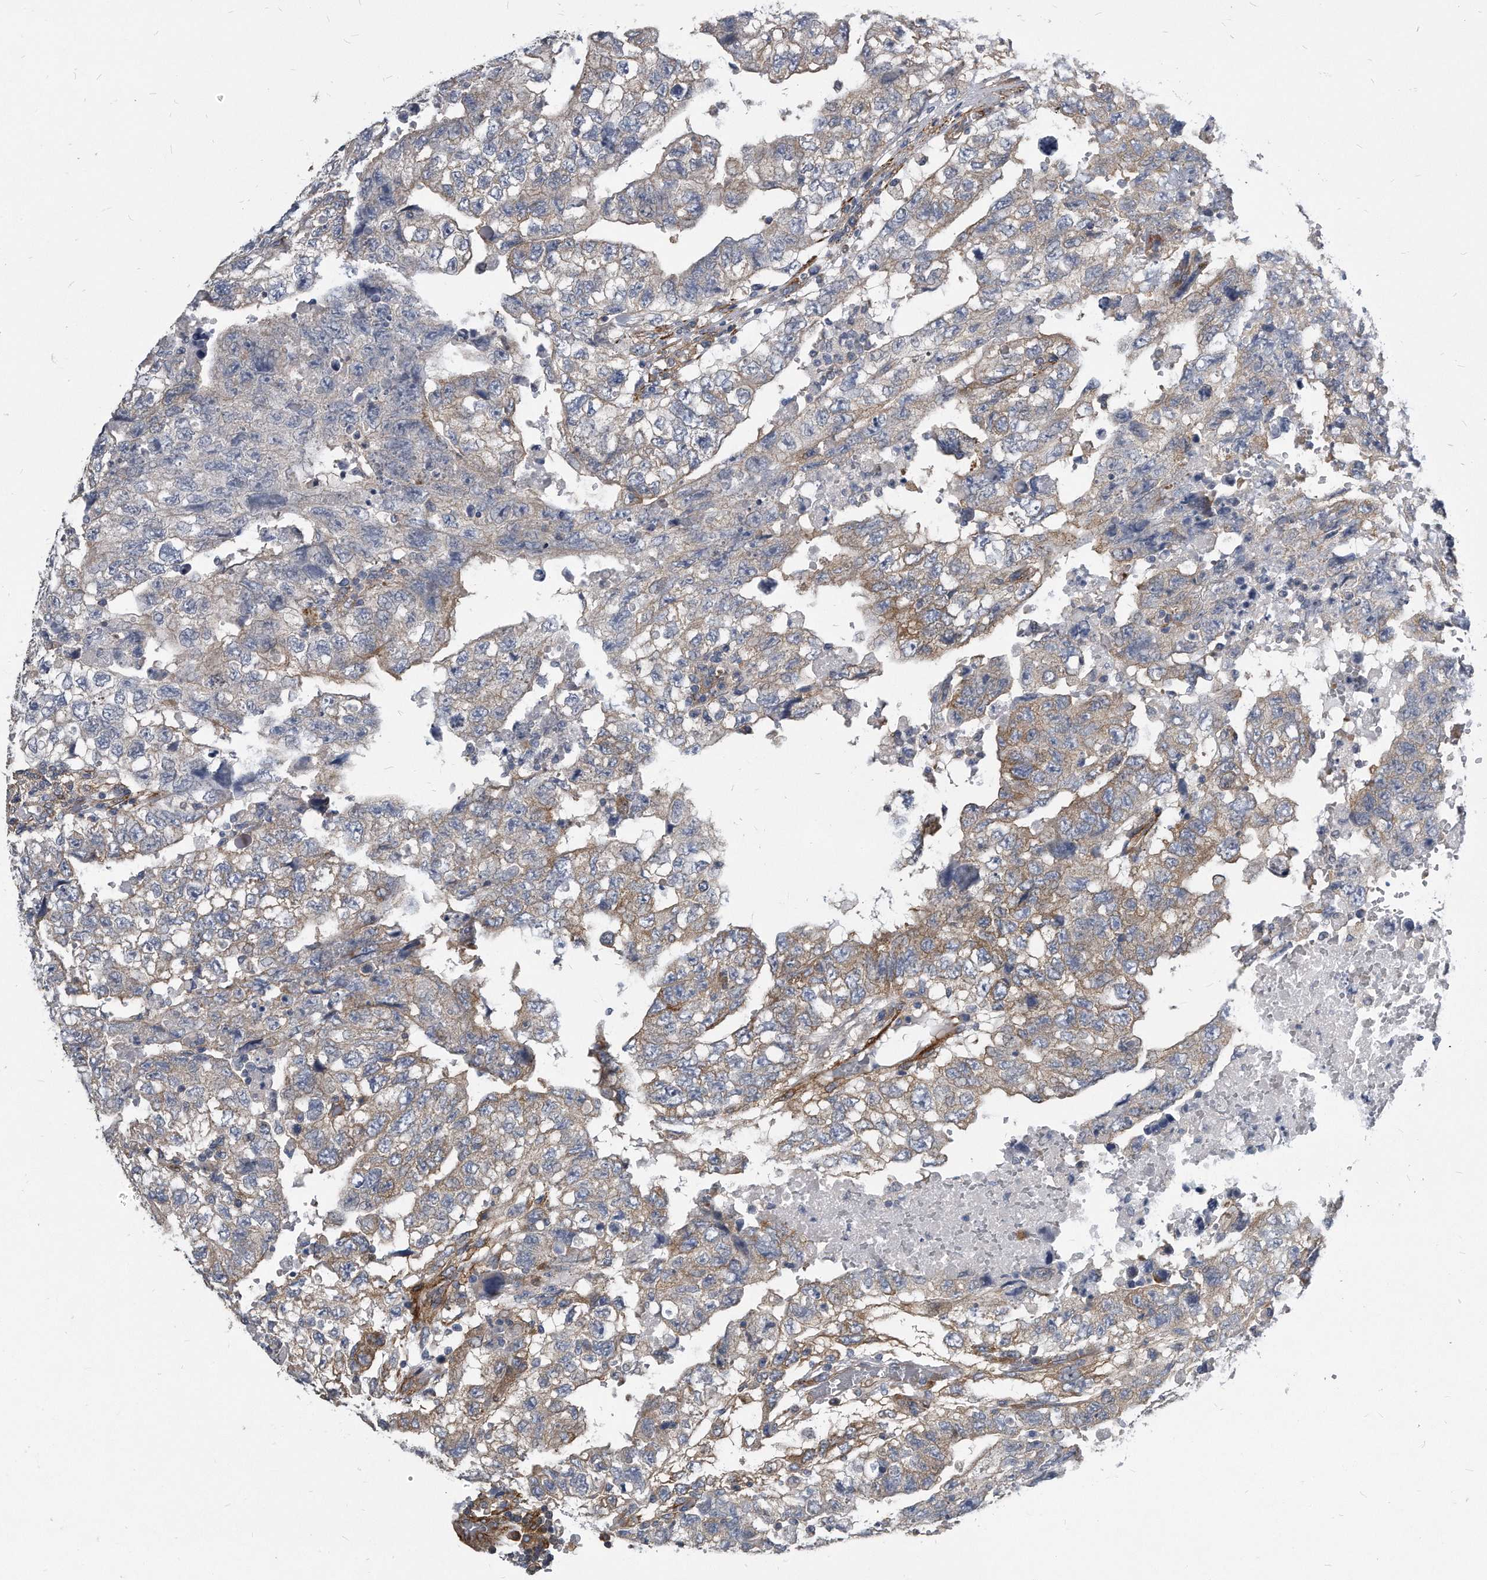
{"staining": {"intensity": "weak", "quantity": "25%-75%", "location": "cytoplasmic/membranous"}, "tissue": "testis cancer", "cell_type": "Tumor cells", "image_type": "cancer", "snomed": [{"axis": "morphology", "description": "Carcinoma, Embryonal, NOS"}, {"axis": "topography", "description": "Testis"}], "caption": "Immunohistochemistry (IHC) image of neoplastic tissue: testis cancer stained using IHC demonstrates low levels of weak protein expression localized specifically in the cytoplasmic/membranous of tumor cells, appearing as a cytoplasmic/membranous brown color.", "gene": "EIF2B4", "patient": {"sex": "male", "age": 36}}